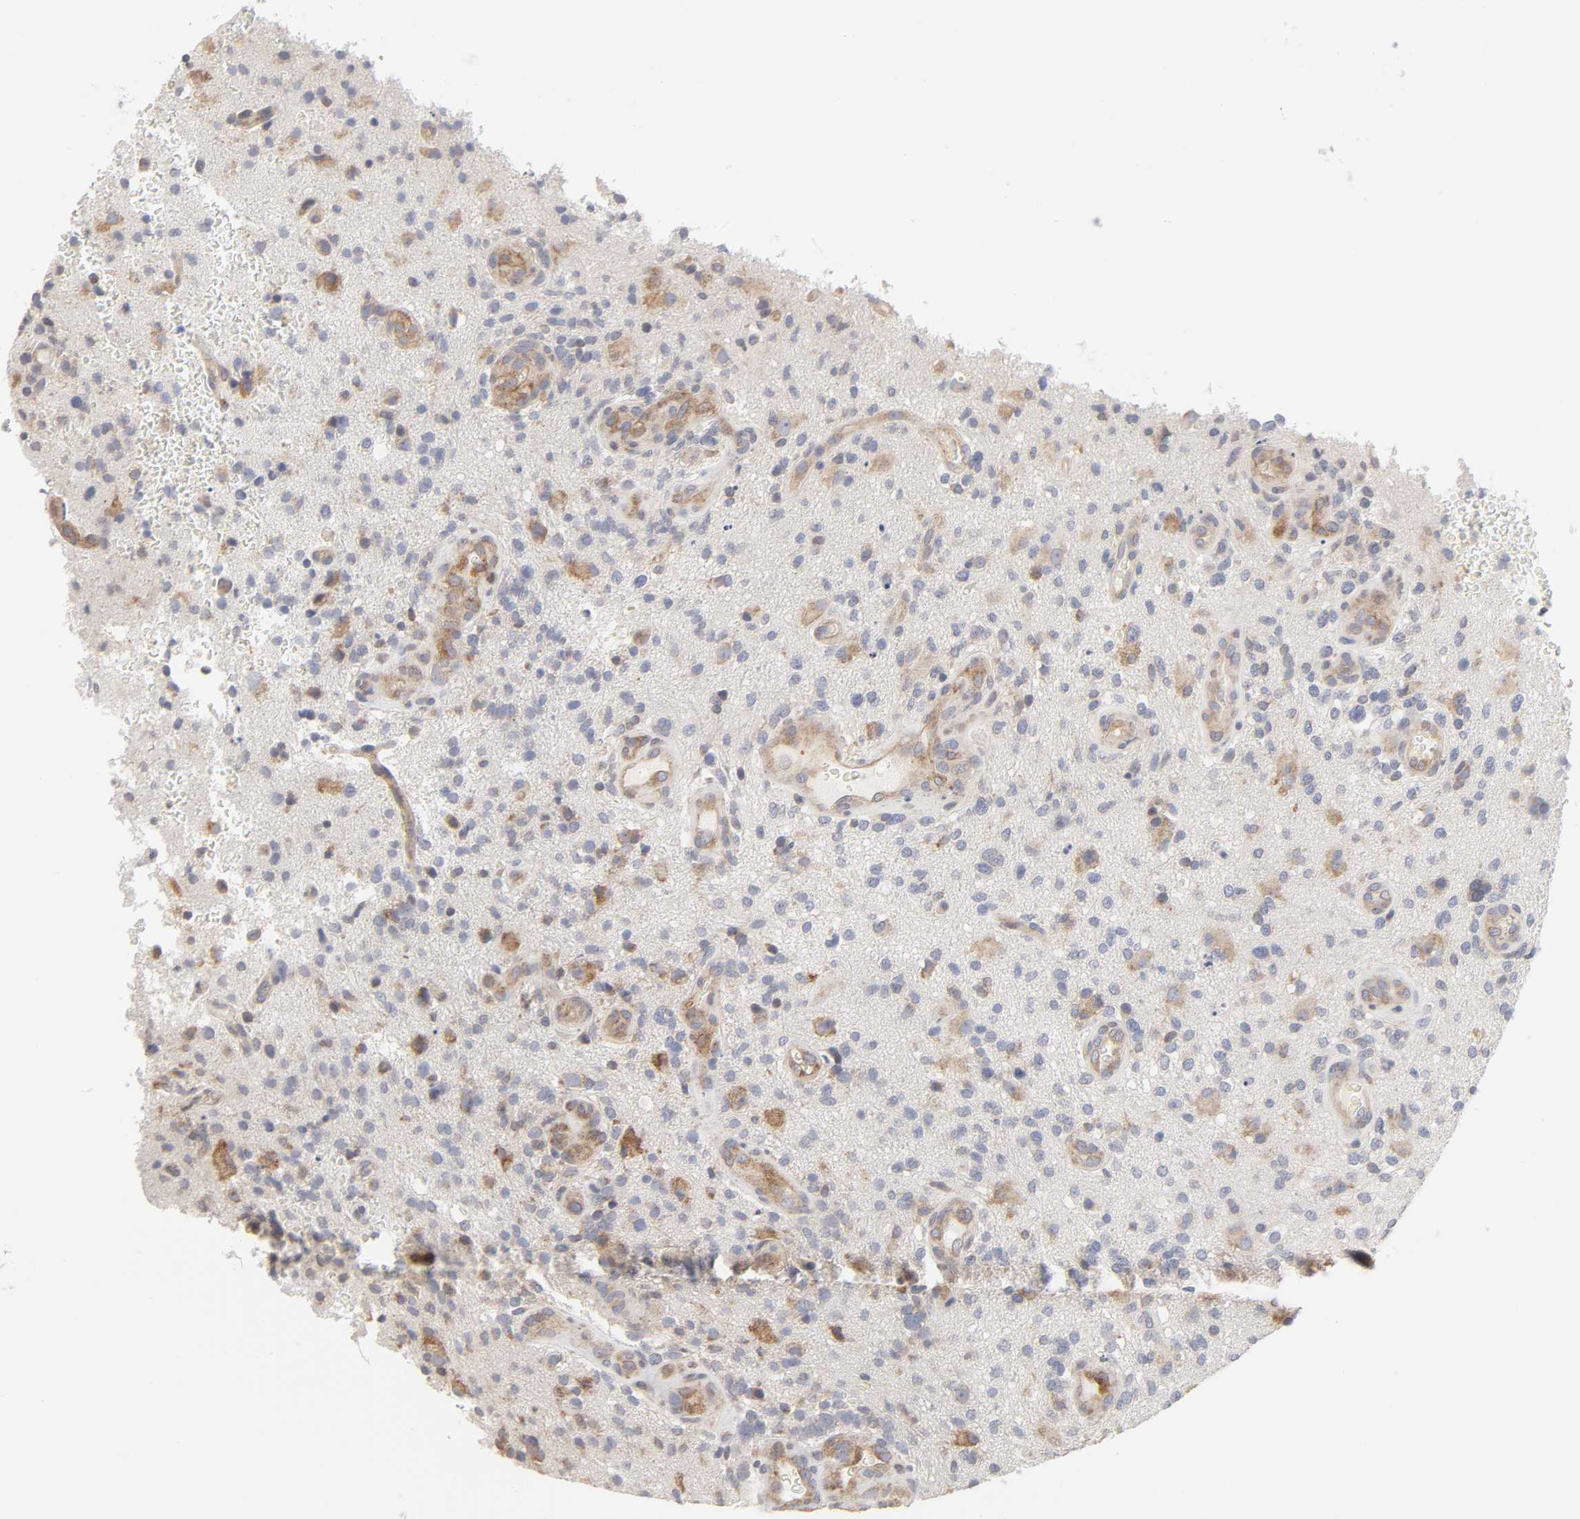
{"staining": {"intensity": "moderate", "quantity": "25%-75%", "location": "cytoplasmic/membranous"}, "tissue": "glioma", "cell_type": "Tumor cells", "image_type": "cancer", "snomed": [{"axis": "morphology", "description": "Normal tissue, NOS"}, {"axis": "morphology", "description": "Glioma, malignant, High grade"}, {"axis": "topography", "description": "Cerebral cortex"}], "caption": "Immunohistochemistry (IHC) of human malignant glioma (high-grade) demonstrates medium levels of moderate cytoplasmic/membranous positivity in approximately 25%-75% of tumor cells.", "gene": "IL4R", "patient": {"sex": "male", "age": 75}}